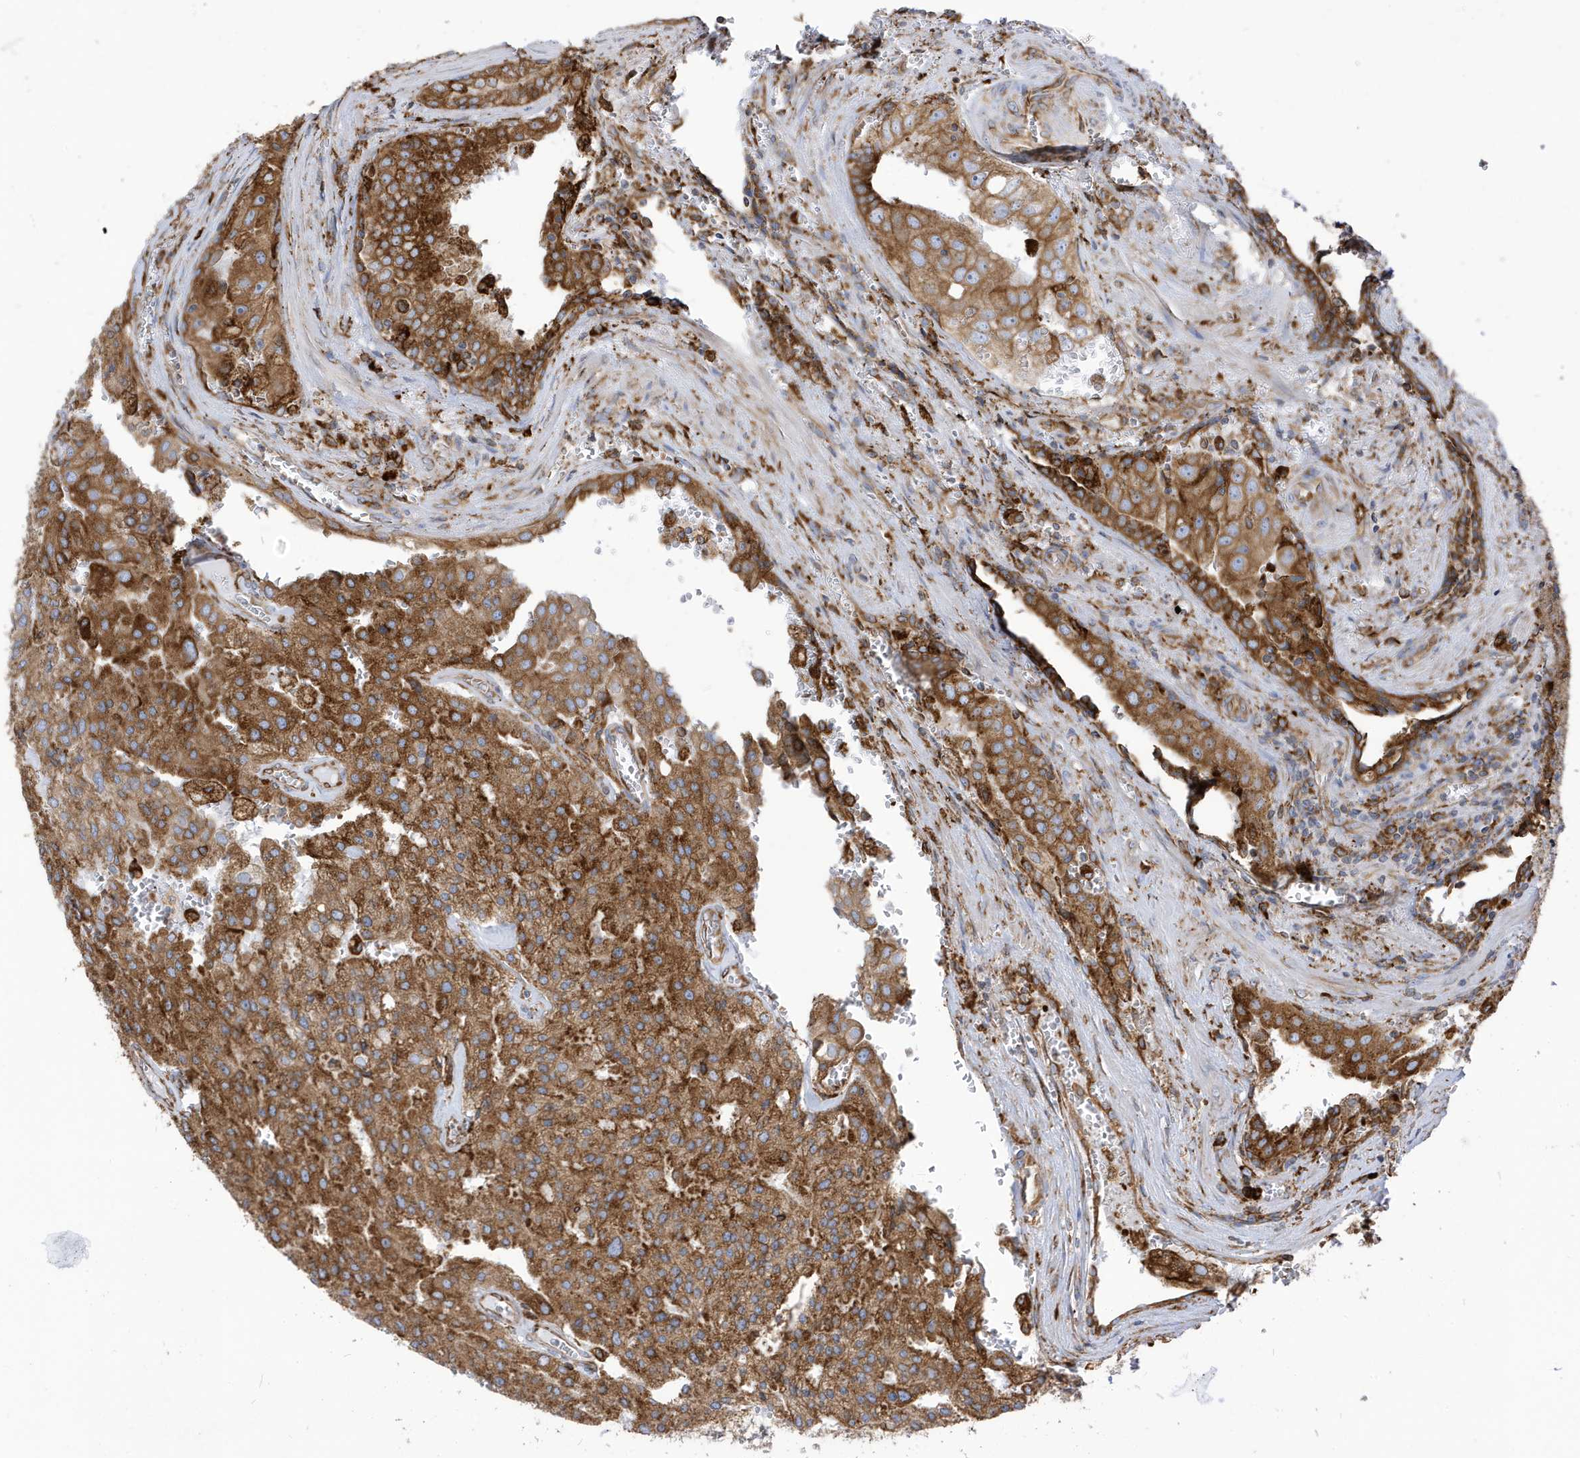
{"staining": {"intensity": "strong", "quantity": ">75%", "location": "cytoplasmic/membranous"}, "tissue": "prostate cancer", "cell_type": "Tumor cells", "image_type": "cancer", "snomed": [{"axis": "morphology", "description": "Adenocarcinoma, High grade"}, {"axis": "topography", "description": "Prostate"}], "caption": "An image of prostate cancer stained for a protein reveals strong cytoplasmic/membranous brown staining in tumor cells. The protein is stained brown, and the nuclei are stained in blue (DAB (3,3'-diaminobenzidine) IHC with brightfield microscopy, high magnification).", "gene": "PDIA6", "patient": {"sex": "male", "age": 68}}